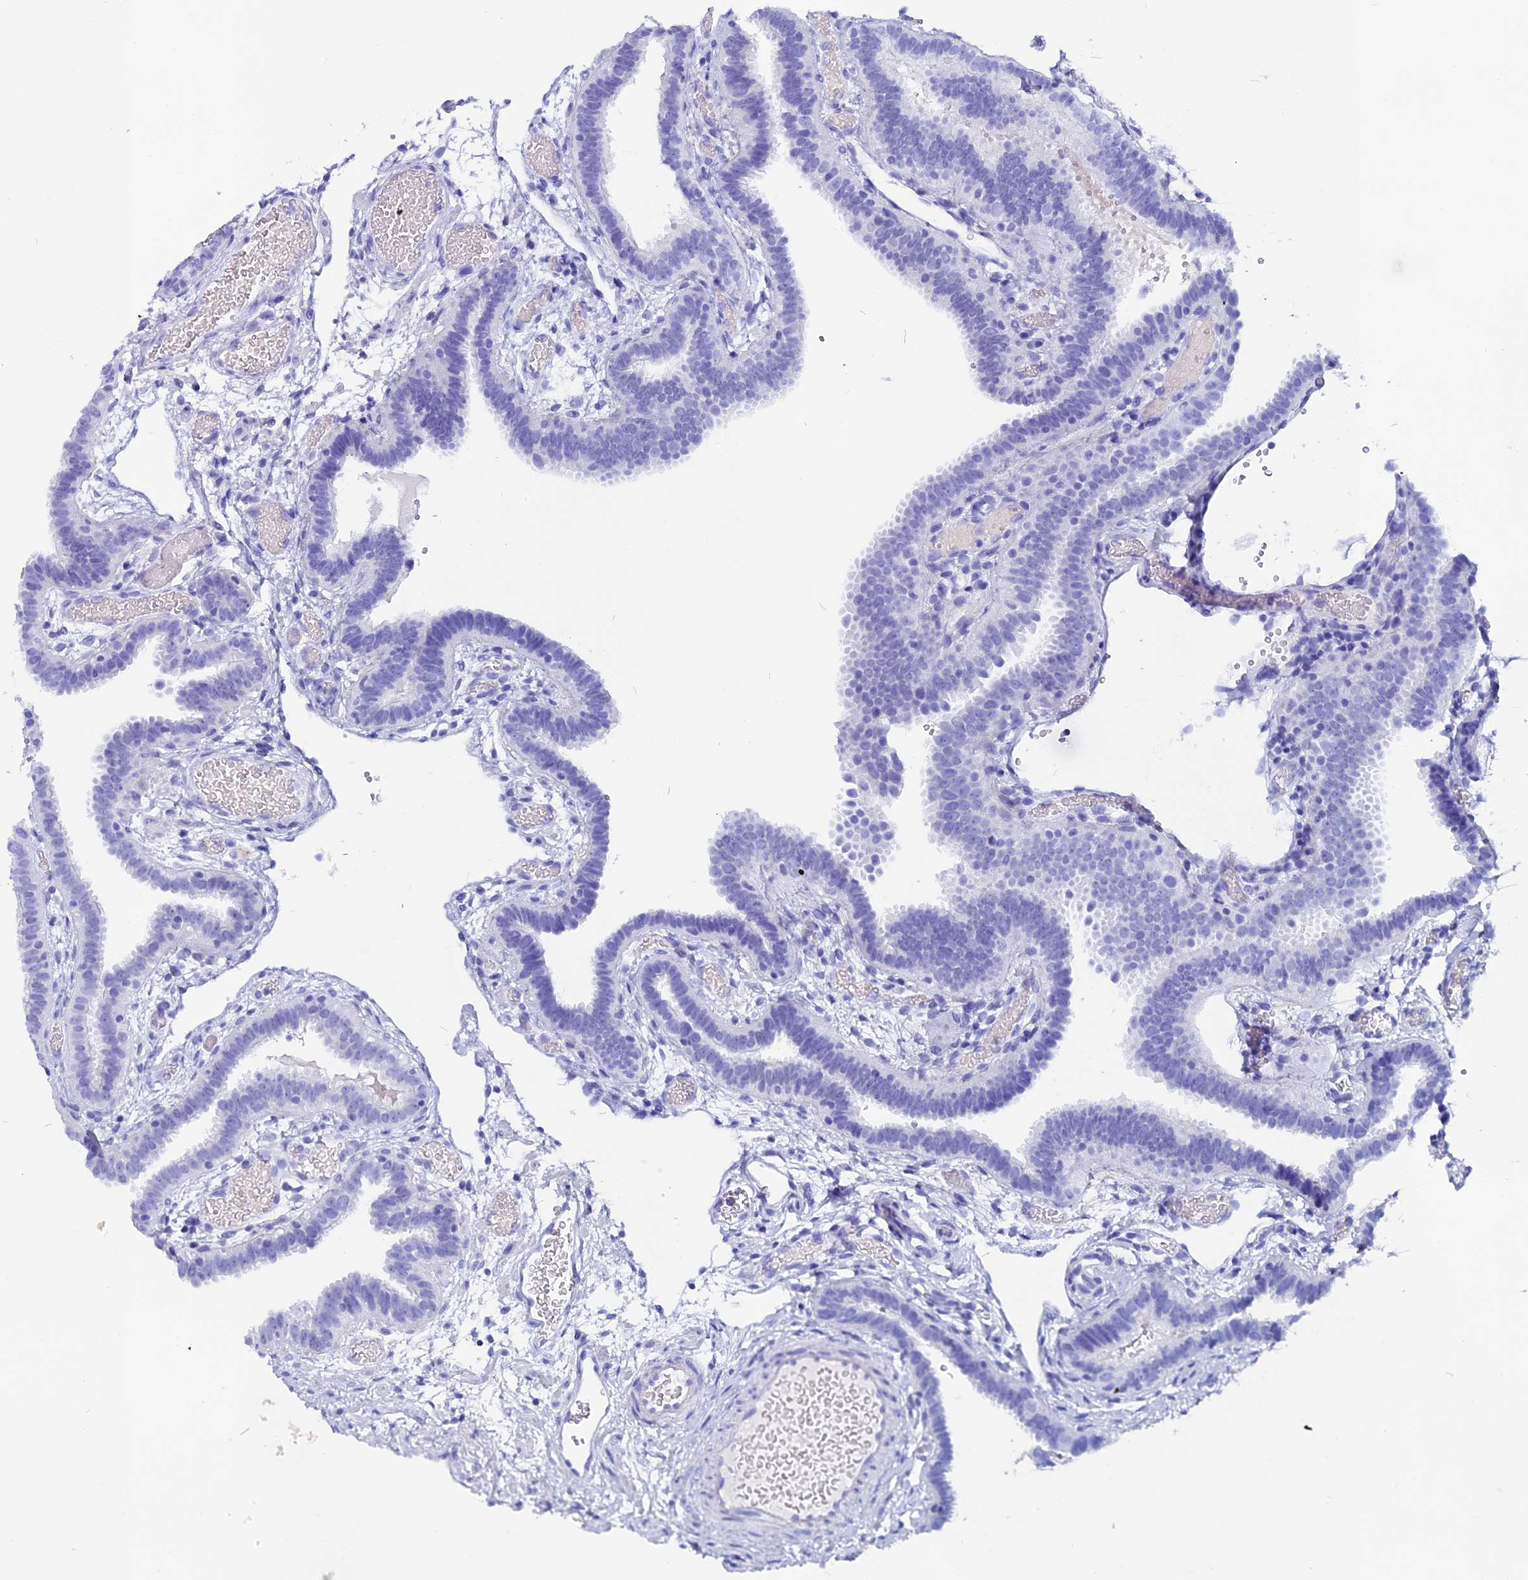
{"staining": {"intensity": "negative", "quantity": "none", "location": "none"}, "tissue": "fallopian tube", "cell_type": "Glandular cells", "image_type": "normal", "snomed": [{"axis": "morphology", "description": "Normal tissue, NOS"}, {"axis": "topography", "description": "Fallopian tube"}], "caption": "This is an immunohistochemistry (IHC) photomicrograph of benign human fallopian tube. There is no positivity in glandular cells.", "gene": "ANKRD29", "patient": {"sex": "female", "age": 37}}